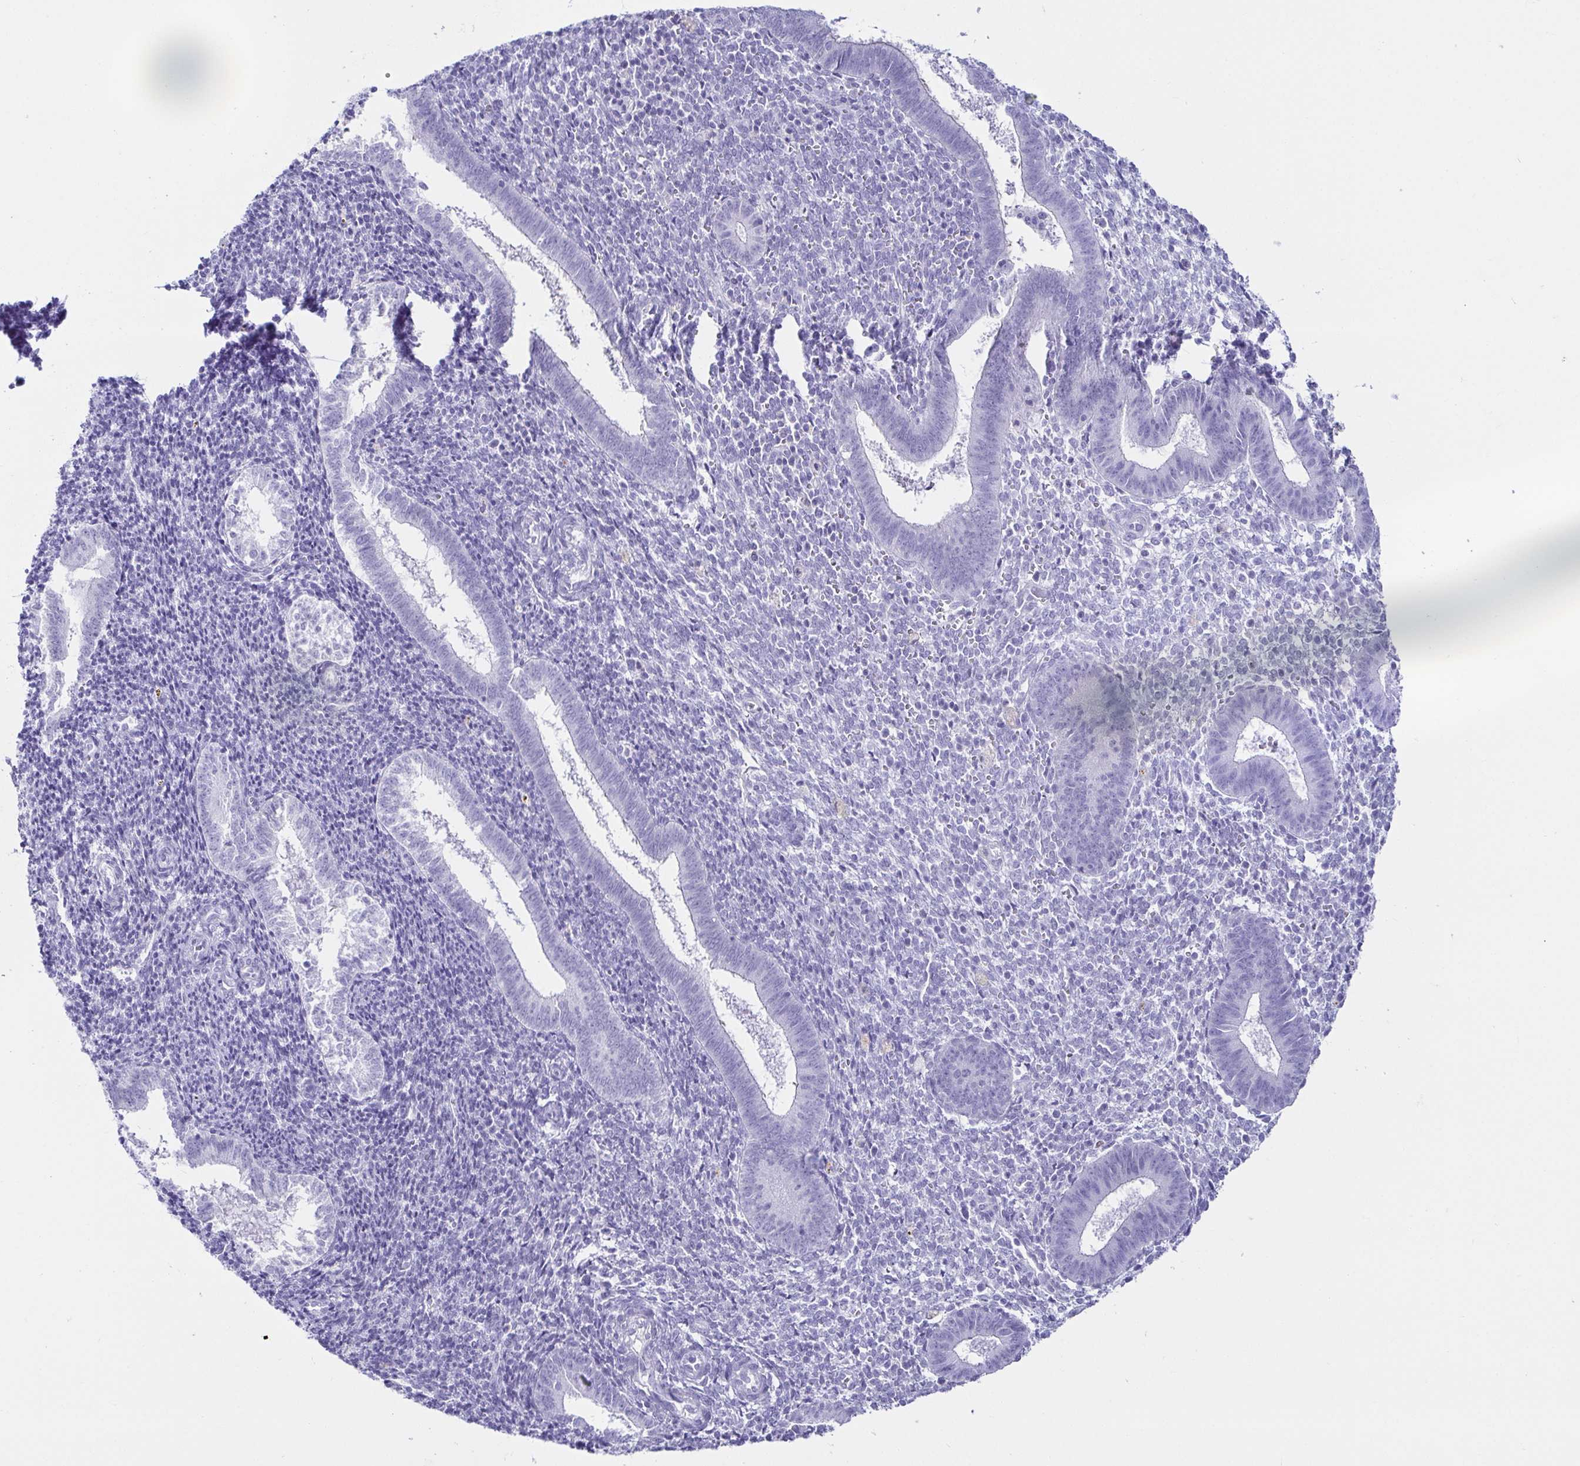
{"staining": {"intensity": "negative", "quantity": "none", "location": "none"}, "tissue": "endometrium", "cell_type": "Cells in endometrial stroma", "image_type": "normal", "snomed": [{"axis": "morphology", "description": "Normal tissue, NOS"}, {"axis": "topography", "description": "Endometrium"}], "caption": "DAB (3,3'-diaminobenzidine) immunohistochemical staining of normal human endometrium exhibits no significant positivity in cells in endometrial stroma.", "gene": "CD164L2", "patient": {"sex": "female", "age": 25}}